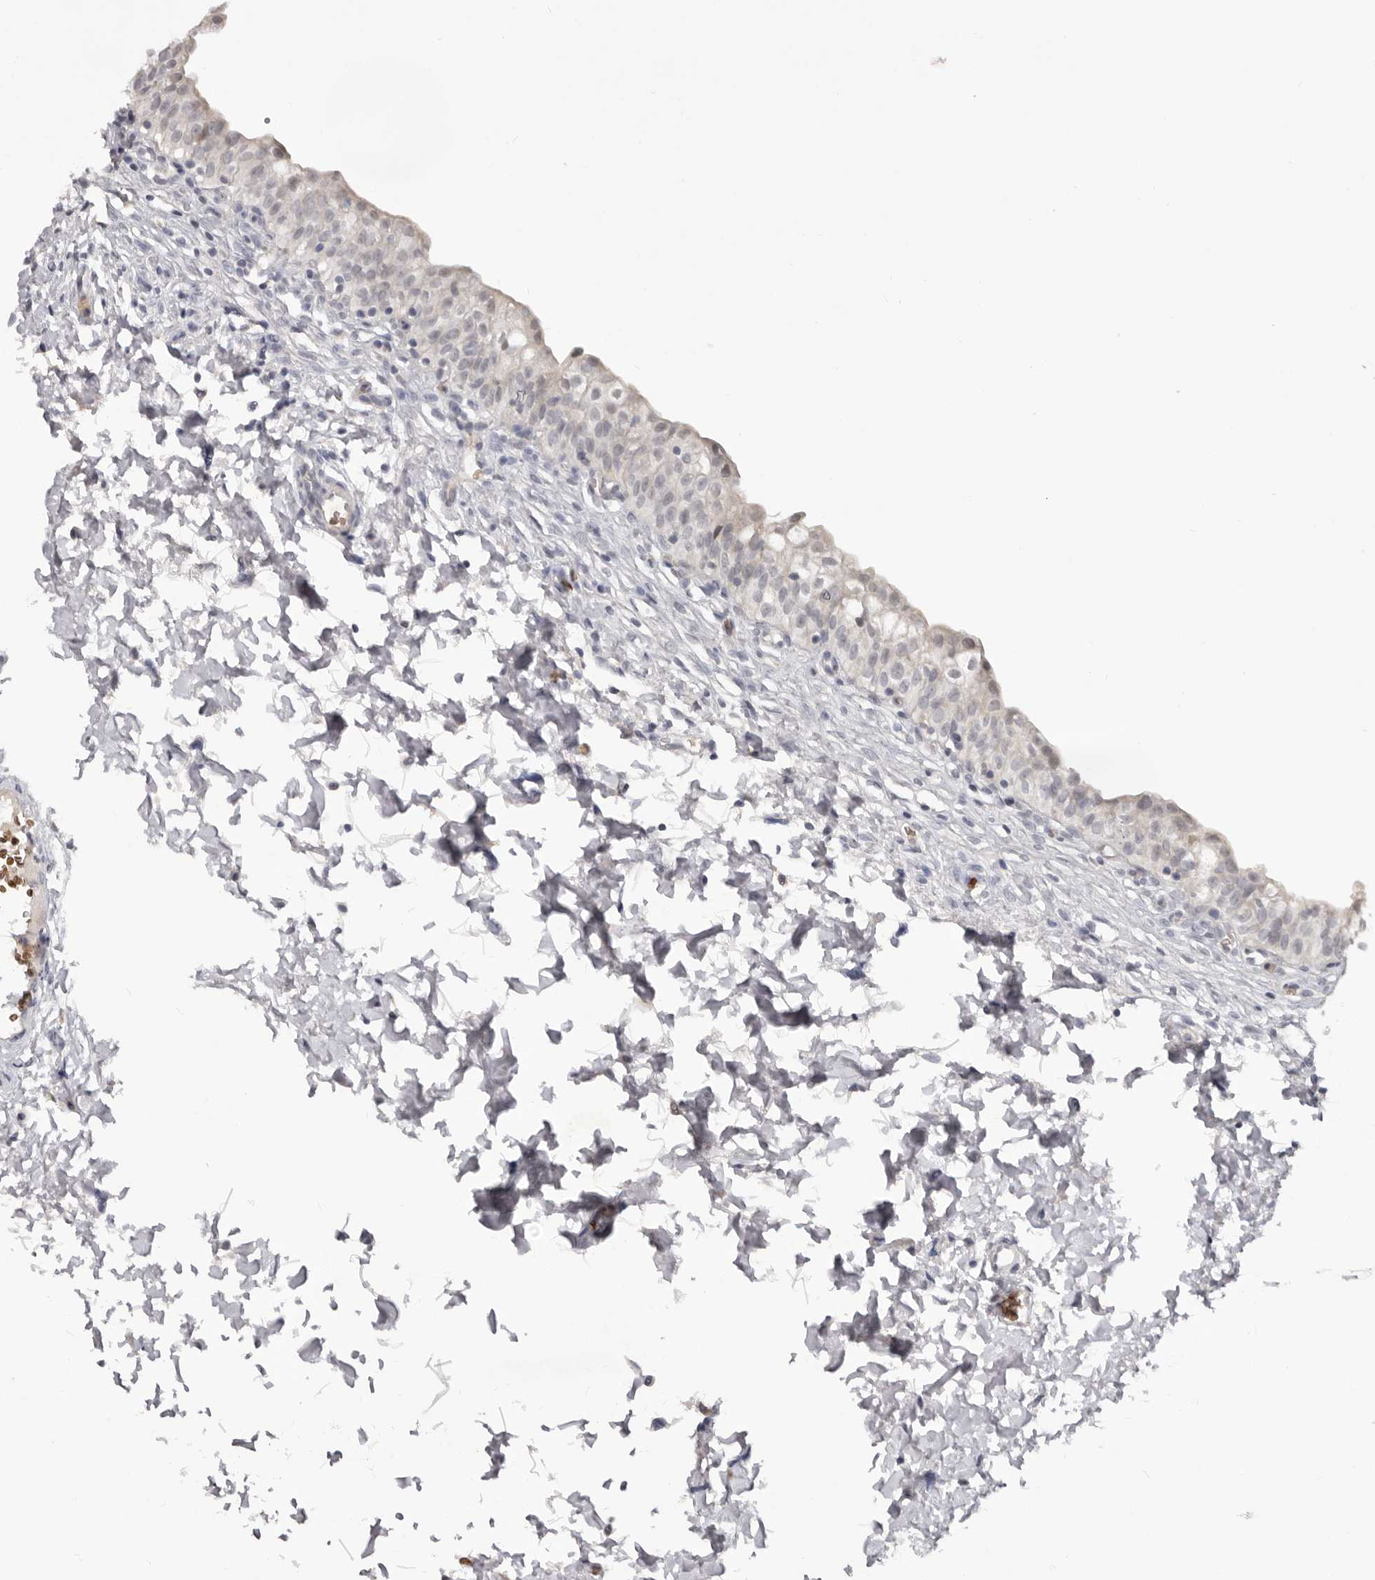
{"staining": {"intensity": "weak", "quantity": "<25%", "location": "cytoplasmic/membranous"}, "tissue": "urinary bladder", "cell_type": "Urothelial cells", "image_type": "normal", "snomed": [{"axis": "morphology", "description": "Normal tissue, NOS"}, {"axis": "topography", "description": "Urinary bladder"}], "caption": "Histopathology image shows no protein positivity in urothelial cells of normal urinary bladder.", "gene": "TNR", "patient": {"sex": "male", "age": 55}}